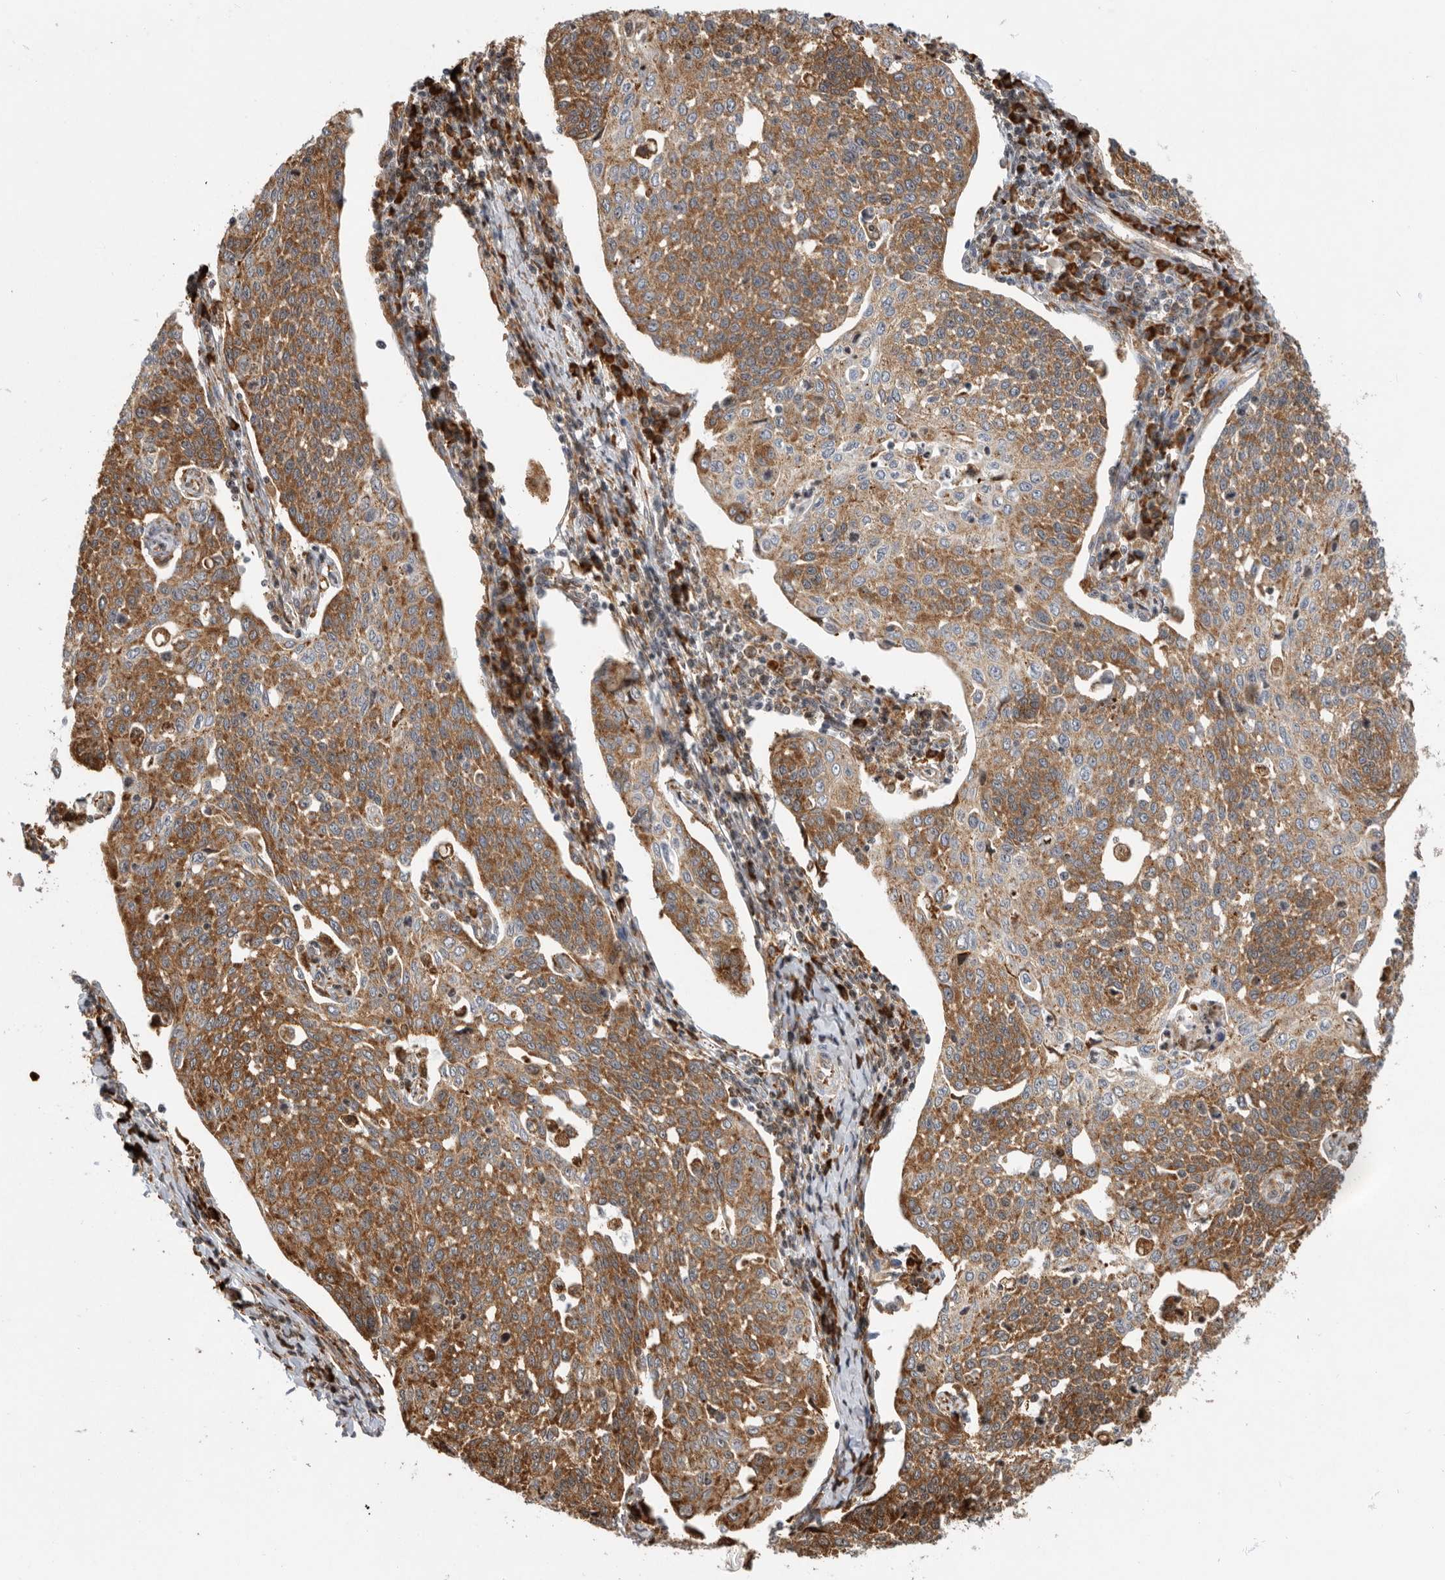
{"staining": {"intensity": "moderate", "quantity": ">75%", "location": "cytoplasmic/membranous"}, "tissue": "cervical cancer", "cell_type": "Tumor cells", "image_type": "cancer", "snomed": [{"axis": "morphology", "description": "Squamous cell carcinoma, NOS"}, {"axis": "topography", "description": "Cervix"}], "caption": "Cervical squamous cell carcinoma stained with a protein marker displays moderate staining in tumor cells.", "gene": "FZD3", "patient": {"sex": "female", "age": 34}}